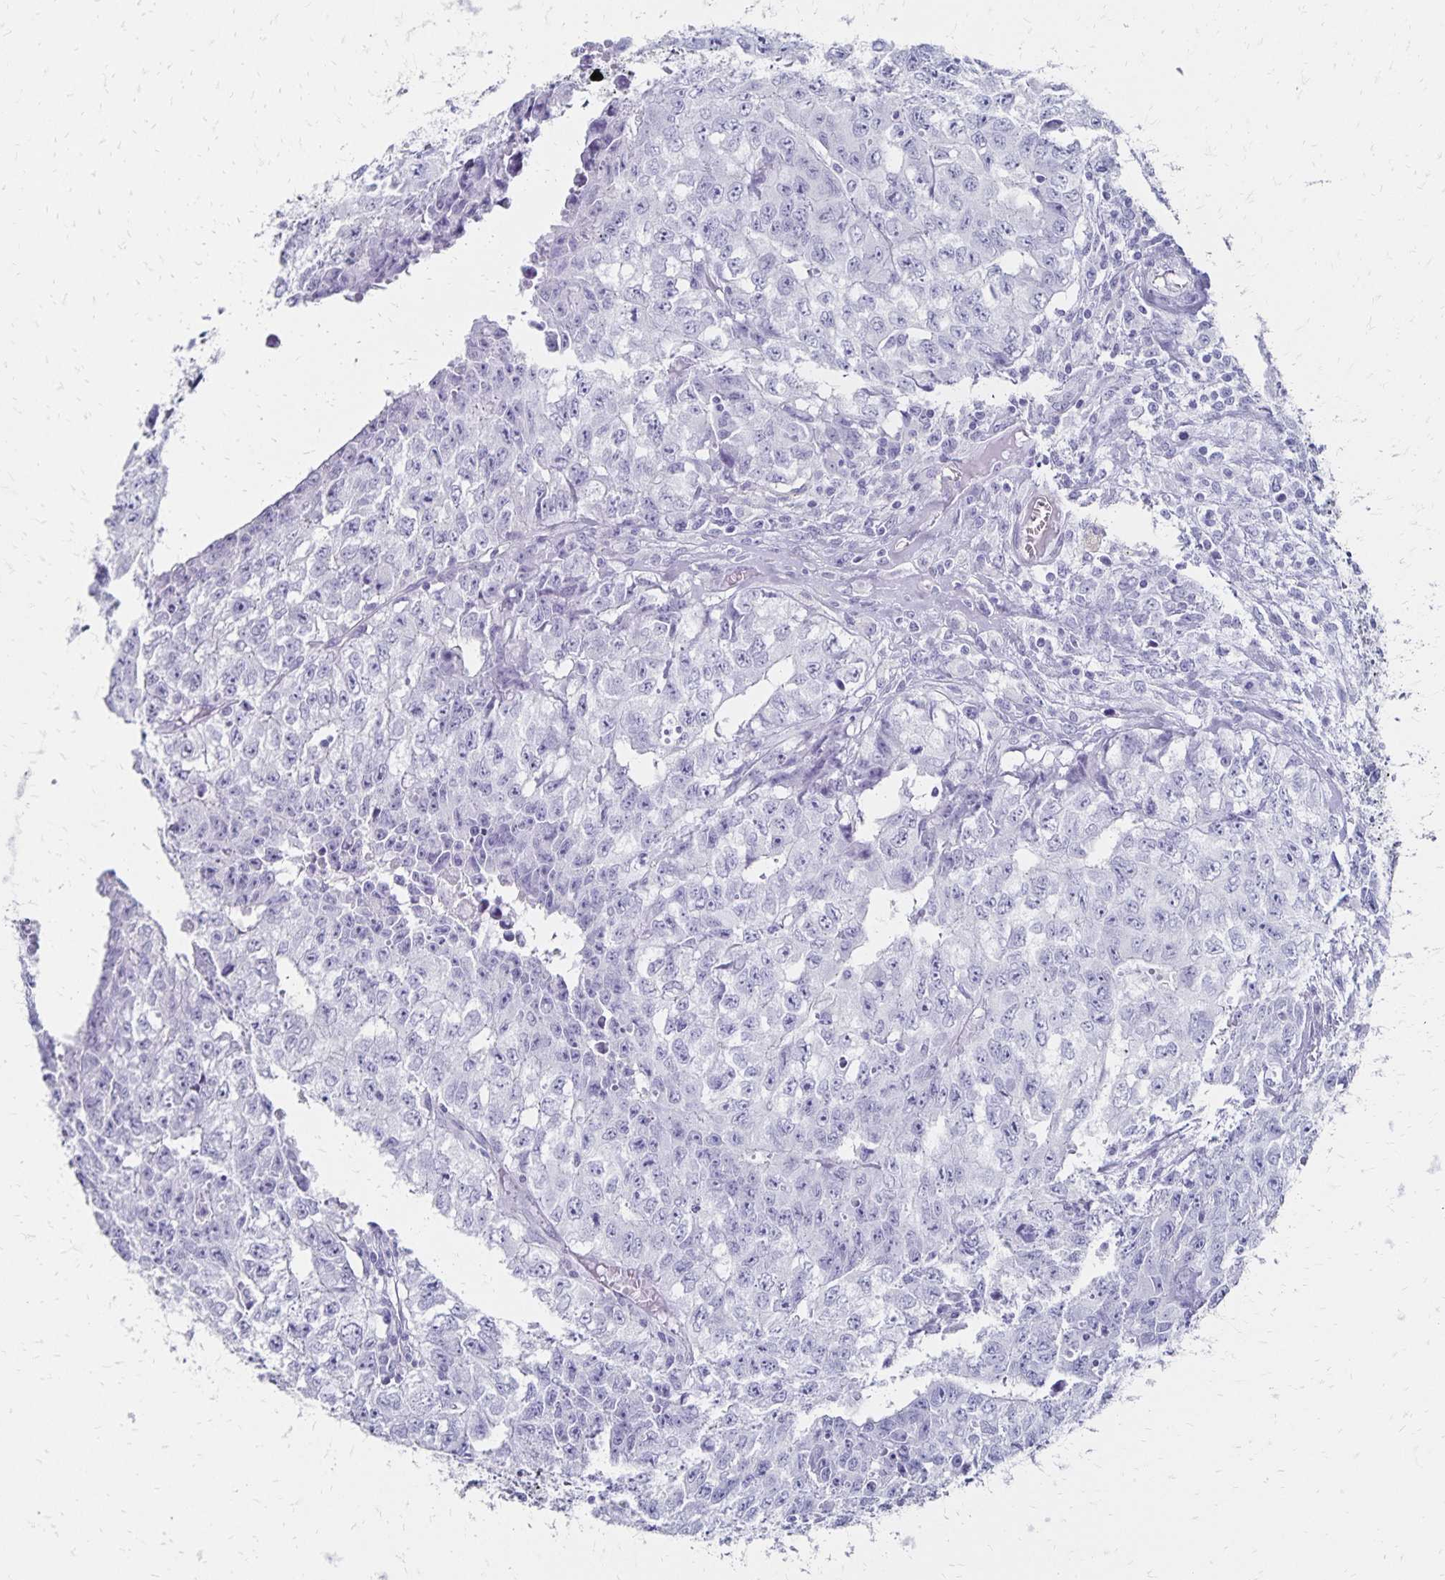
{"staining": {"intensity": "negative", "quantity": "none", "location": "none"}, "tissue": "testis cancer", "cell_type": "Tumor cells", "image_type": "cancer", "snomed": [{"axis": "morphology", "description": "Carcinoma, Embryonal, NOS"}, {"axis": "morphology", "description": "Teratoma, malignant, NOS"}, {"axis": "topography", "description": "Testis"}], "caption": "Immunohistochemistry (IHC) micrograph of neoplastic tissue: human malignant teratoma (testis) stained with DAB (3,3'-diaminobenzidine) demonstrates no significant protein expression in tumor cells.", "gene": "GIP", "patient": {"sex": "male", "age": 24}}